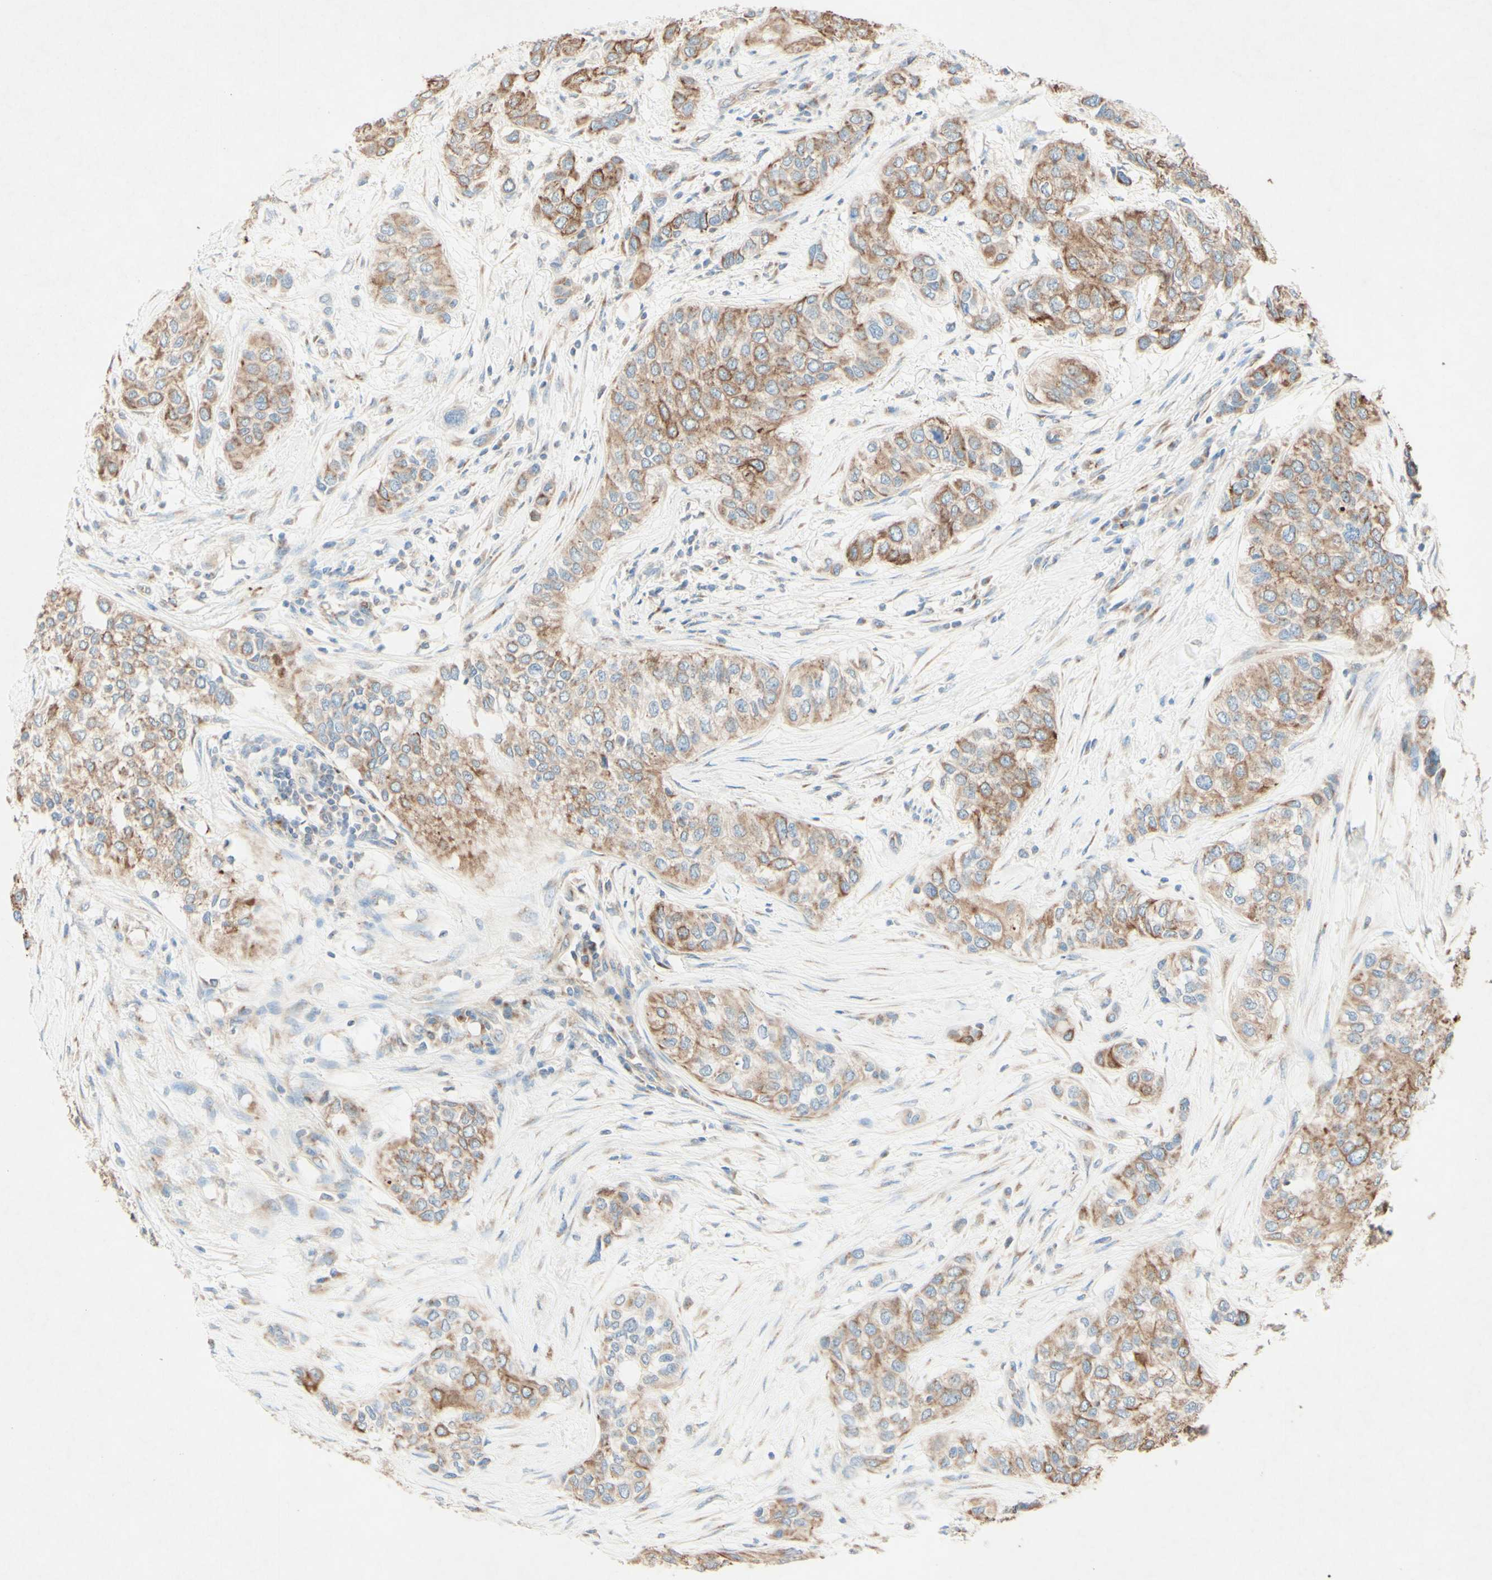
{"staining": {"intensity": "moderate", "quantity": ">75%", "location": "cytoplasmic/membranous"}, "tissue": "urothelial cancer", "cell_type": "Tumor cells", "image_type": "cancer", "snomed": [{"axis": "morphology", "description": "Urothelial carcinoma, High grade"}, {"axis": "topography", "description": "Urinary bladder"}], "caption": "Protein expression analysis of urothelial carcinoma (high-grade) reveals moderate cytoplasmic/membranous staining in approximately >75% of tumor cells. (Stains: DAB (3,3'-diaminobenzidine) in brown, nuclei in blue, Microscopy: brightfield microscopy at high magnification).", "gene": "MTM1", "patient": {"sex": "female", "age": 56}}